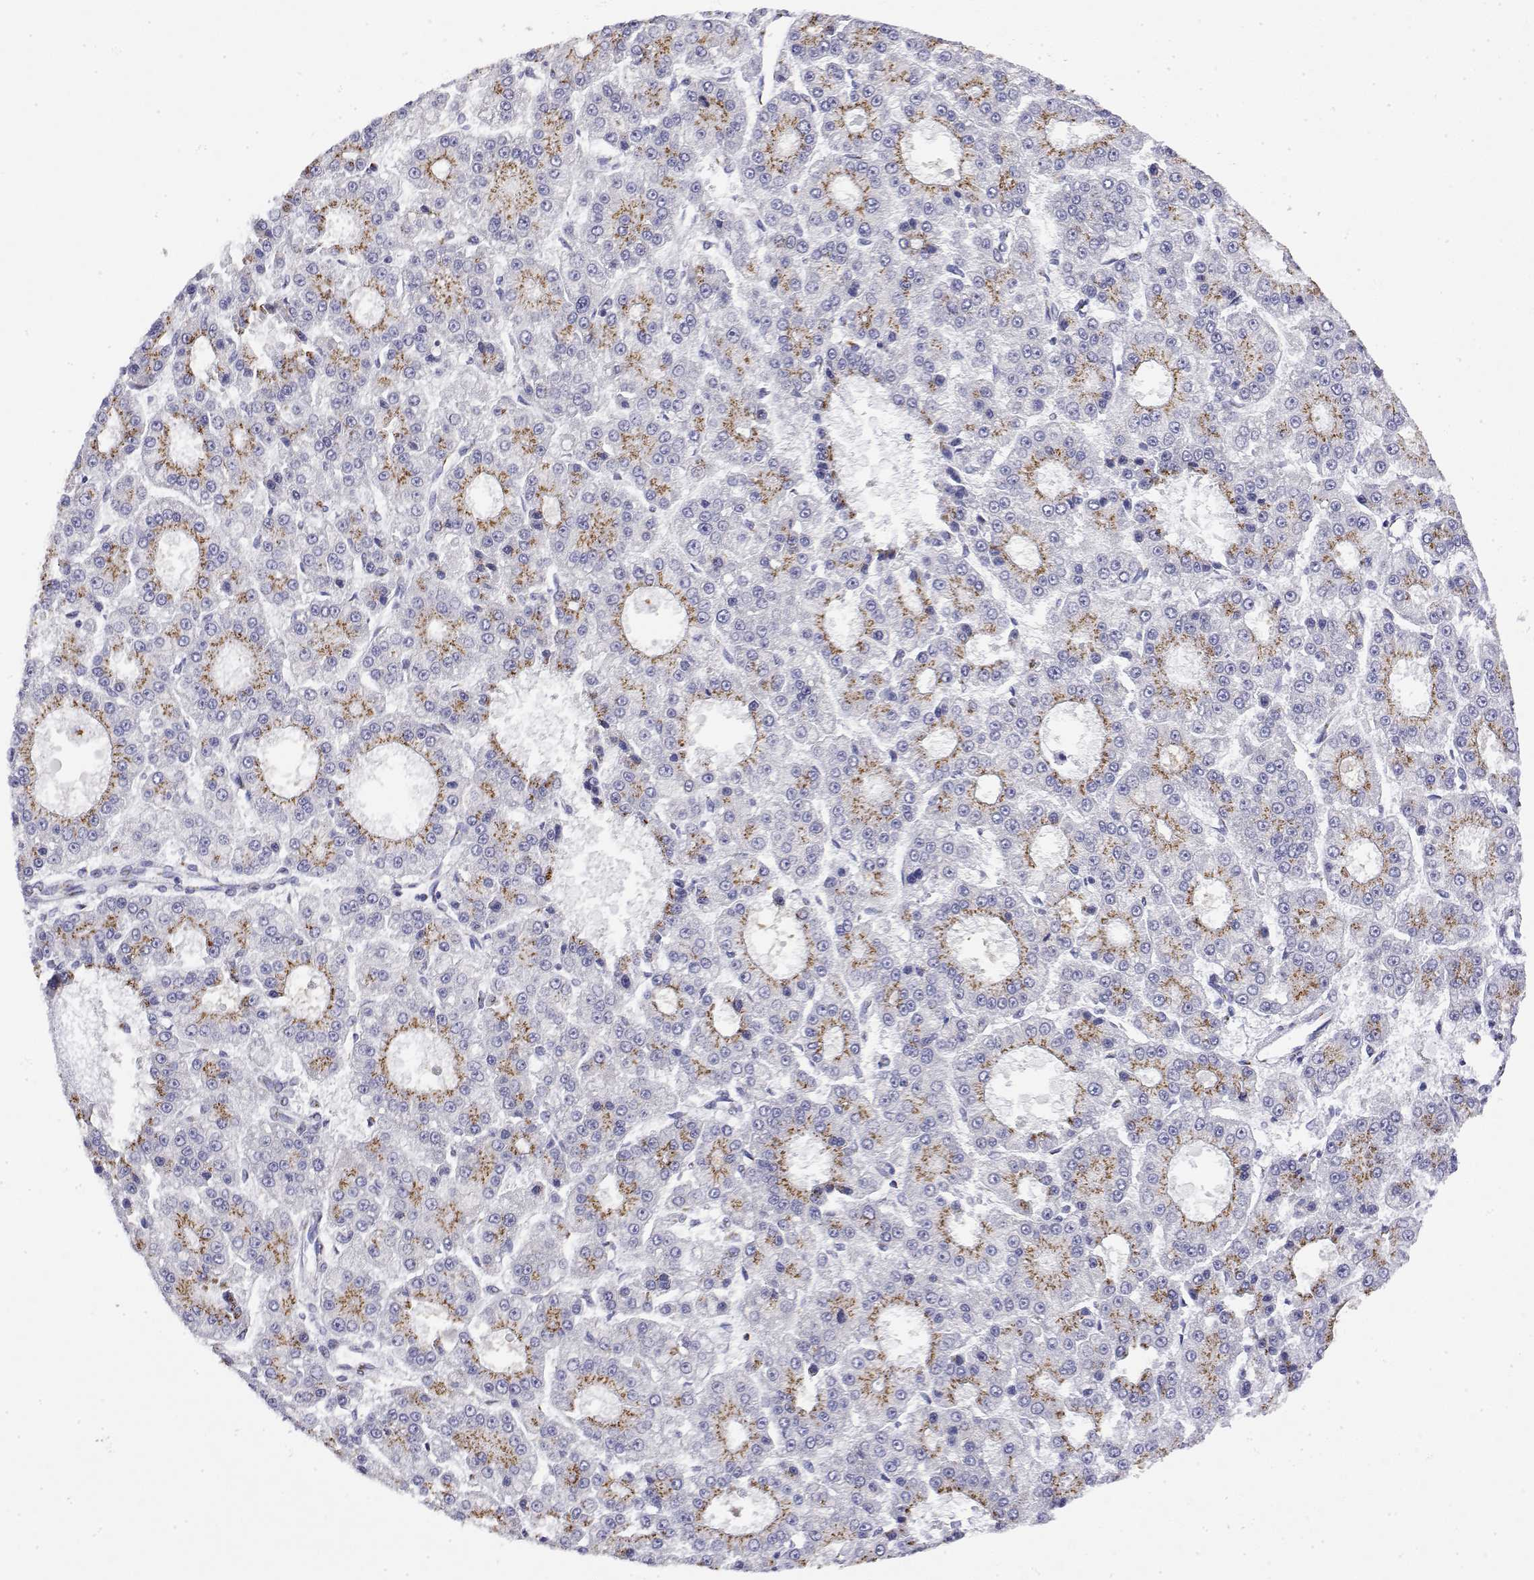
{"staining": {"intensity": "moderate", "quantity": ">75%", "location": "cytoplasmic/membranous"}, "tissue": "liver cancer", "cell_type": "Tumor cells", "image_type": "cancer", "snomed": [{"axis": "morphology", "description": "Carcinoma, Hepatocellular, NOS"}, {"axis": "topography", "description": "Liver"}], "caption": "This image exhibits hepatocellular carcinoma (liver) stained with IHC to label a protein in brown. The cytoplasmic/membranous of tumor cells show moderate positivity for the protein. Nuclei are counter-stained blue.", "gene": "YIPF3", "patient": {"sex": "male", "age": 70}}